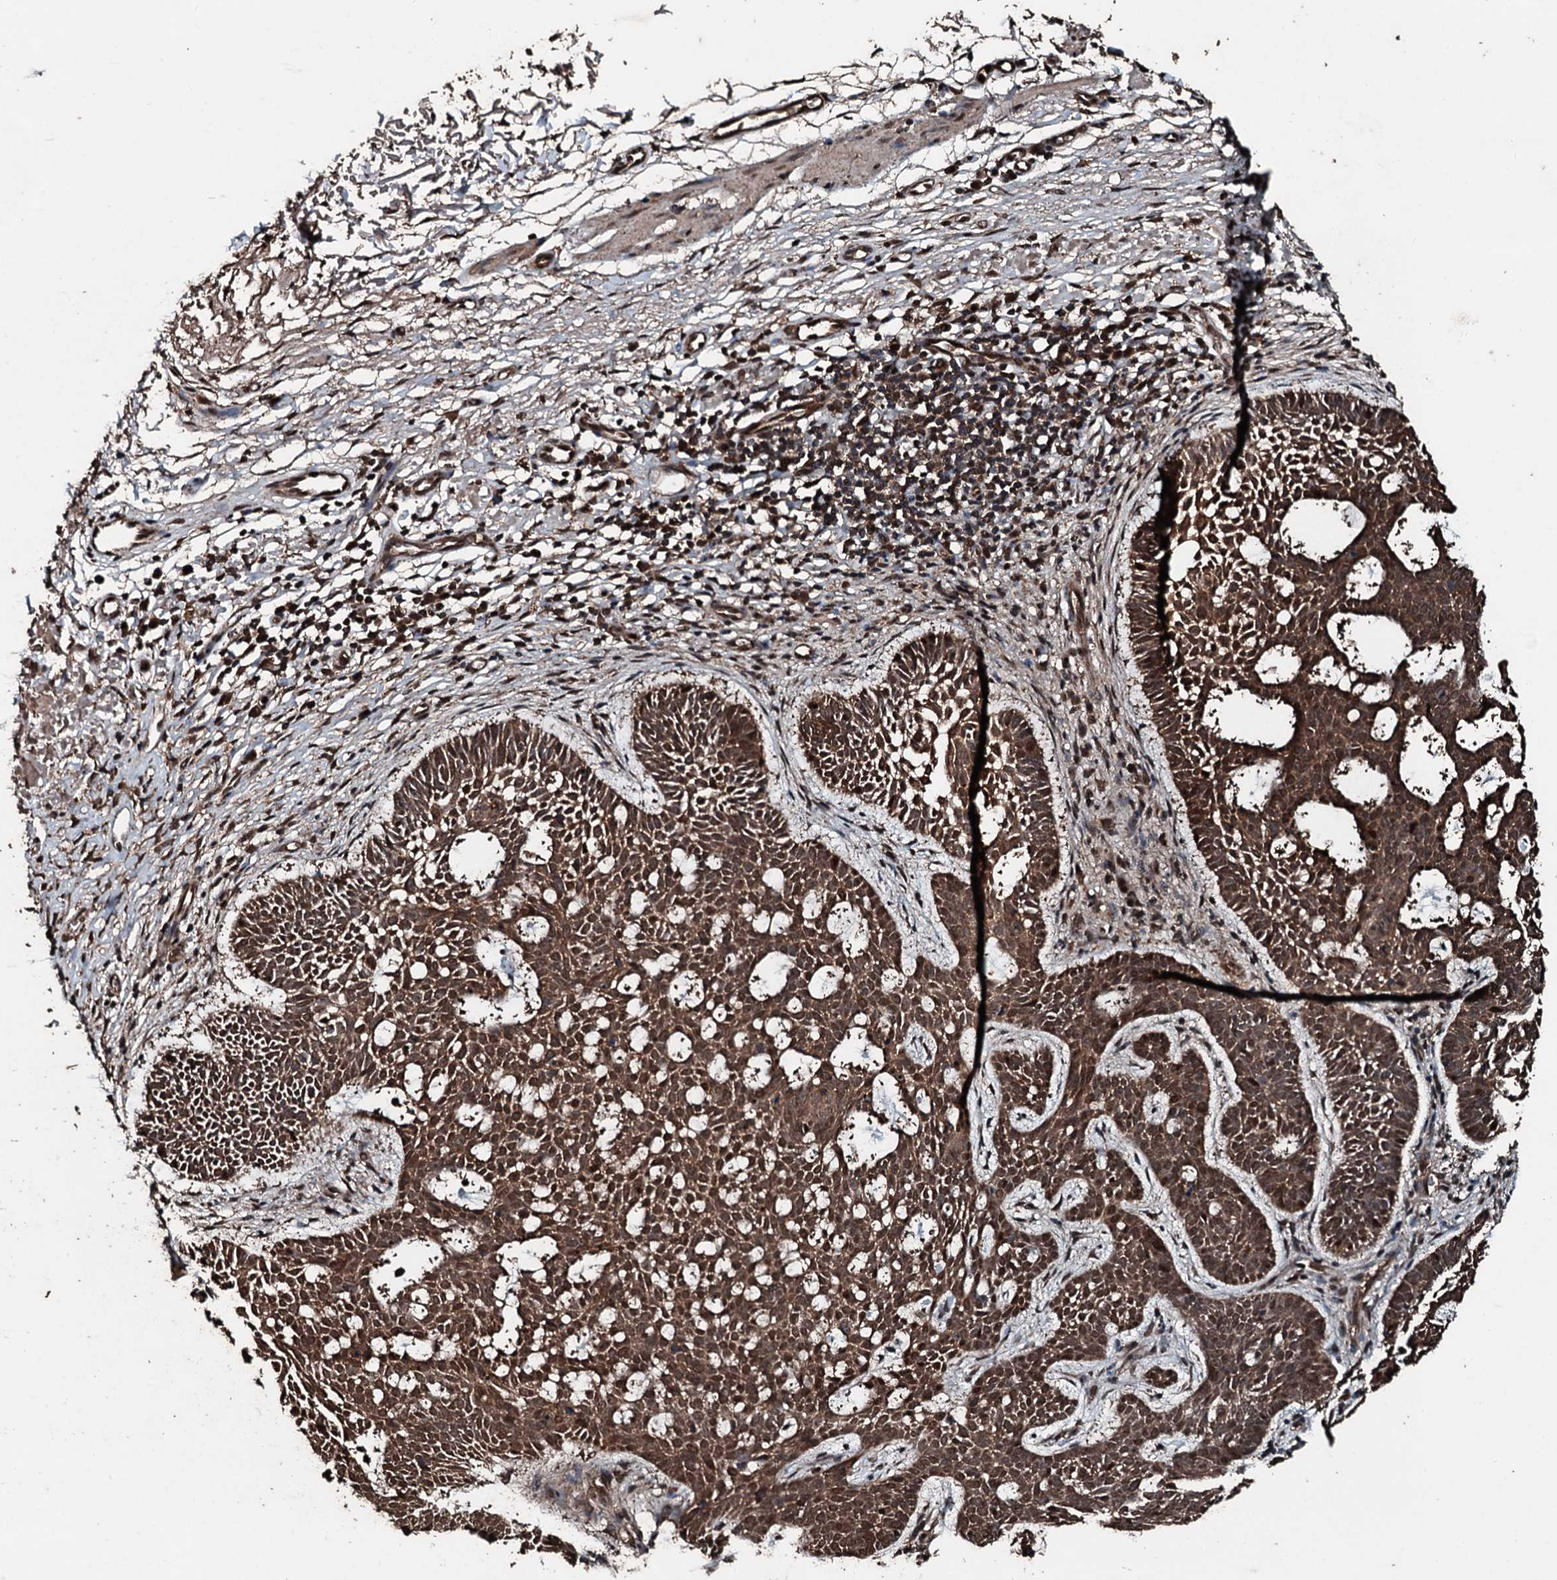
{"staining": {"intensity": "strong", "quantity": ">75%", "location": "cytoplasmic/membranous,nuclear"}, "tissue": "skin cancer", "cell_type": "Tumor cells", "image_type": "cancer", "snomed": [{"axis": "morphology", "description": "Basal cell carcinoma"}, {"axis": "topography", "description": "Skin"}], "caption": "Human basal cell carcinoma (skin) stained with a protein marker reveals strong staining in tumor cells.", "gene": "FAAP24", "patient": {"sex": "male", "age": 85}}